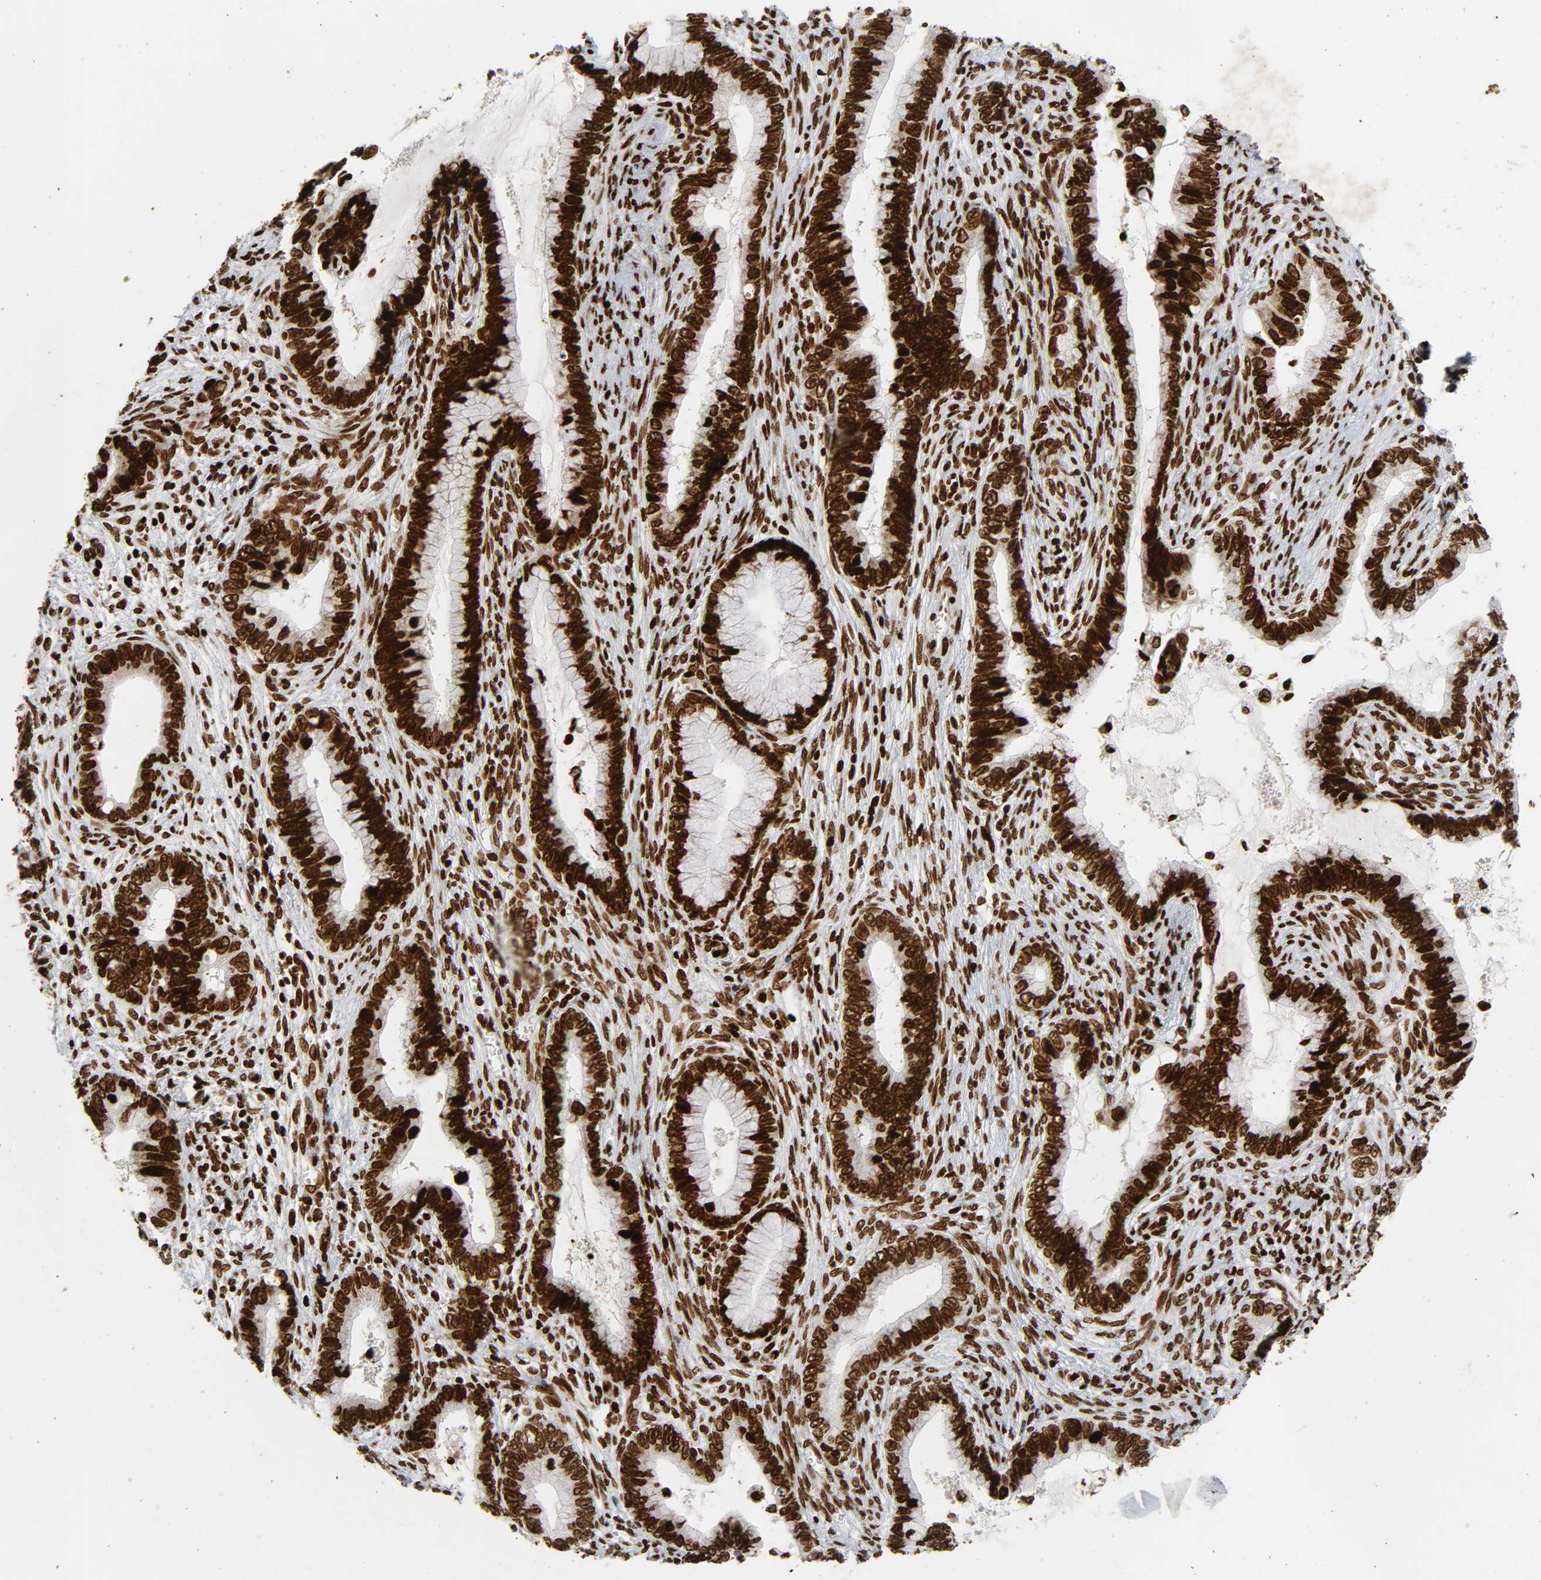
{"staining": {"intensity": "strong", "quantity": ">75%", "location": "nuclear"}, "tissue": "cervical cancer", "cell_type": "Tumor cells", "image_type": "cancer", "snomed": [{"axis": "morphology", "description": "Adenocarcinoma, NOS"}, {"axis": "topography", "description": "Cervix"}], "caption": "Brown immunohistochemical staining in human cervical cancer demonstrates strong nuclear positivity in about >75% of tumor cells.", "gene": "RXRA", "patient": {"sex": "female", "age": 44}}